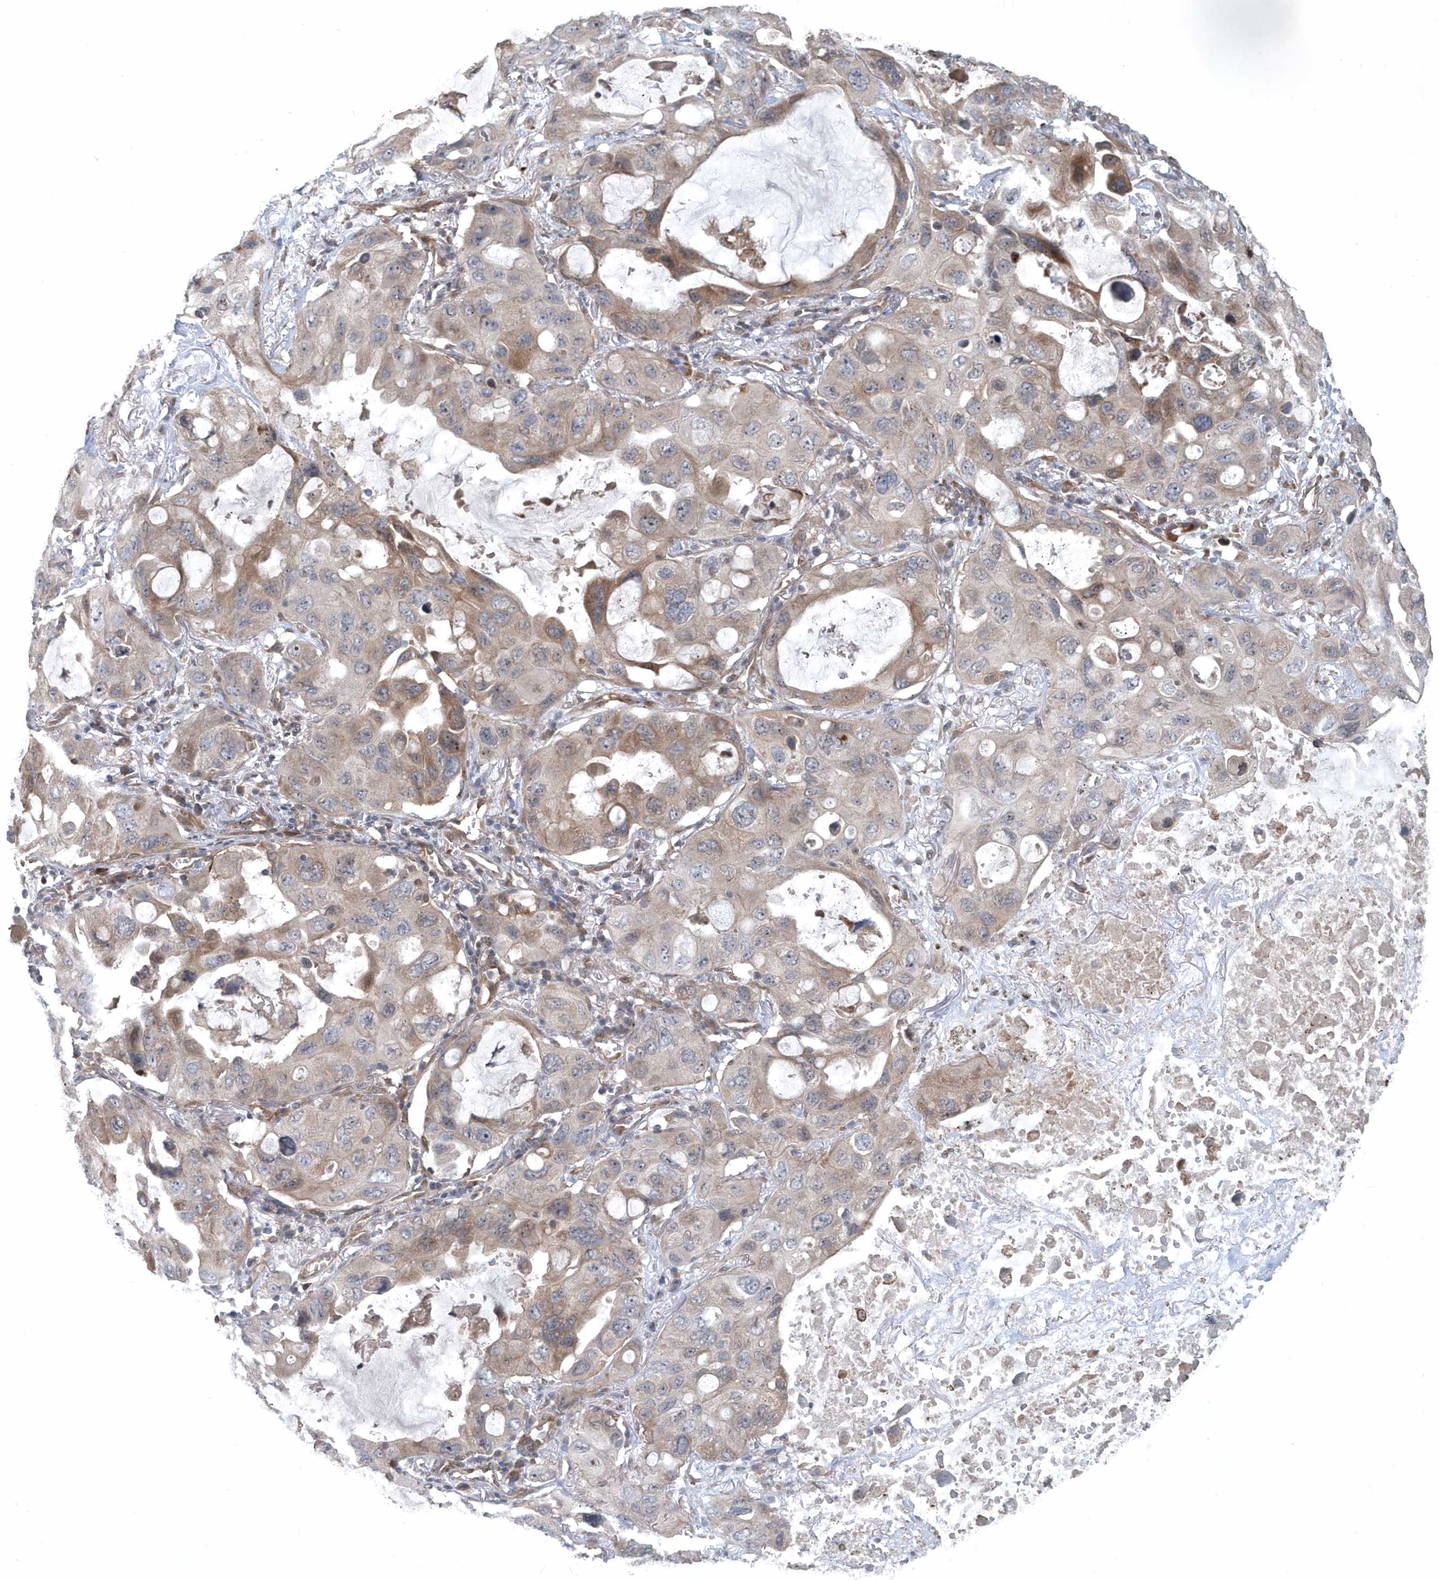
{"staining": {"intensity": "weak", "quantity": "25%-75%", "location": "cytoplasmic/membranous"}, "tissue": "lung cancer", "cell_type": "Tumor cells", "image_type": "cancer", "snomed": [{"axis": "morphology", "description": "Squamous cell carcinoma, NOS"}, {"axis": "topography", "description": "Lung"}], "caption": "Immunohistochemical staining of human squamous cell carcinoma (lung) exhibits low levels of weak cytoplasmic/membranous protein staining in approximately 25%-75% of tumor cells.", "gene": "MCC", "patient": {"sex": "female", "age": 73}}